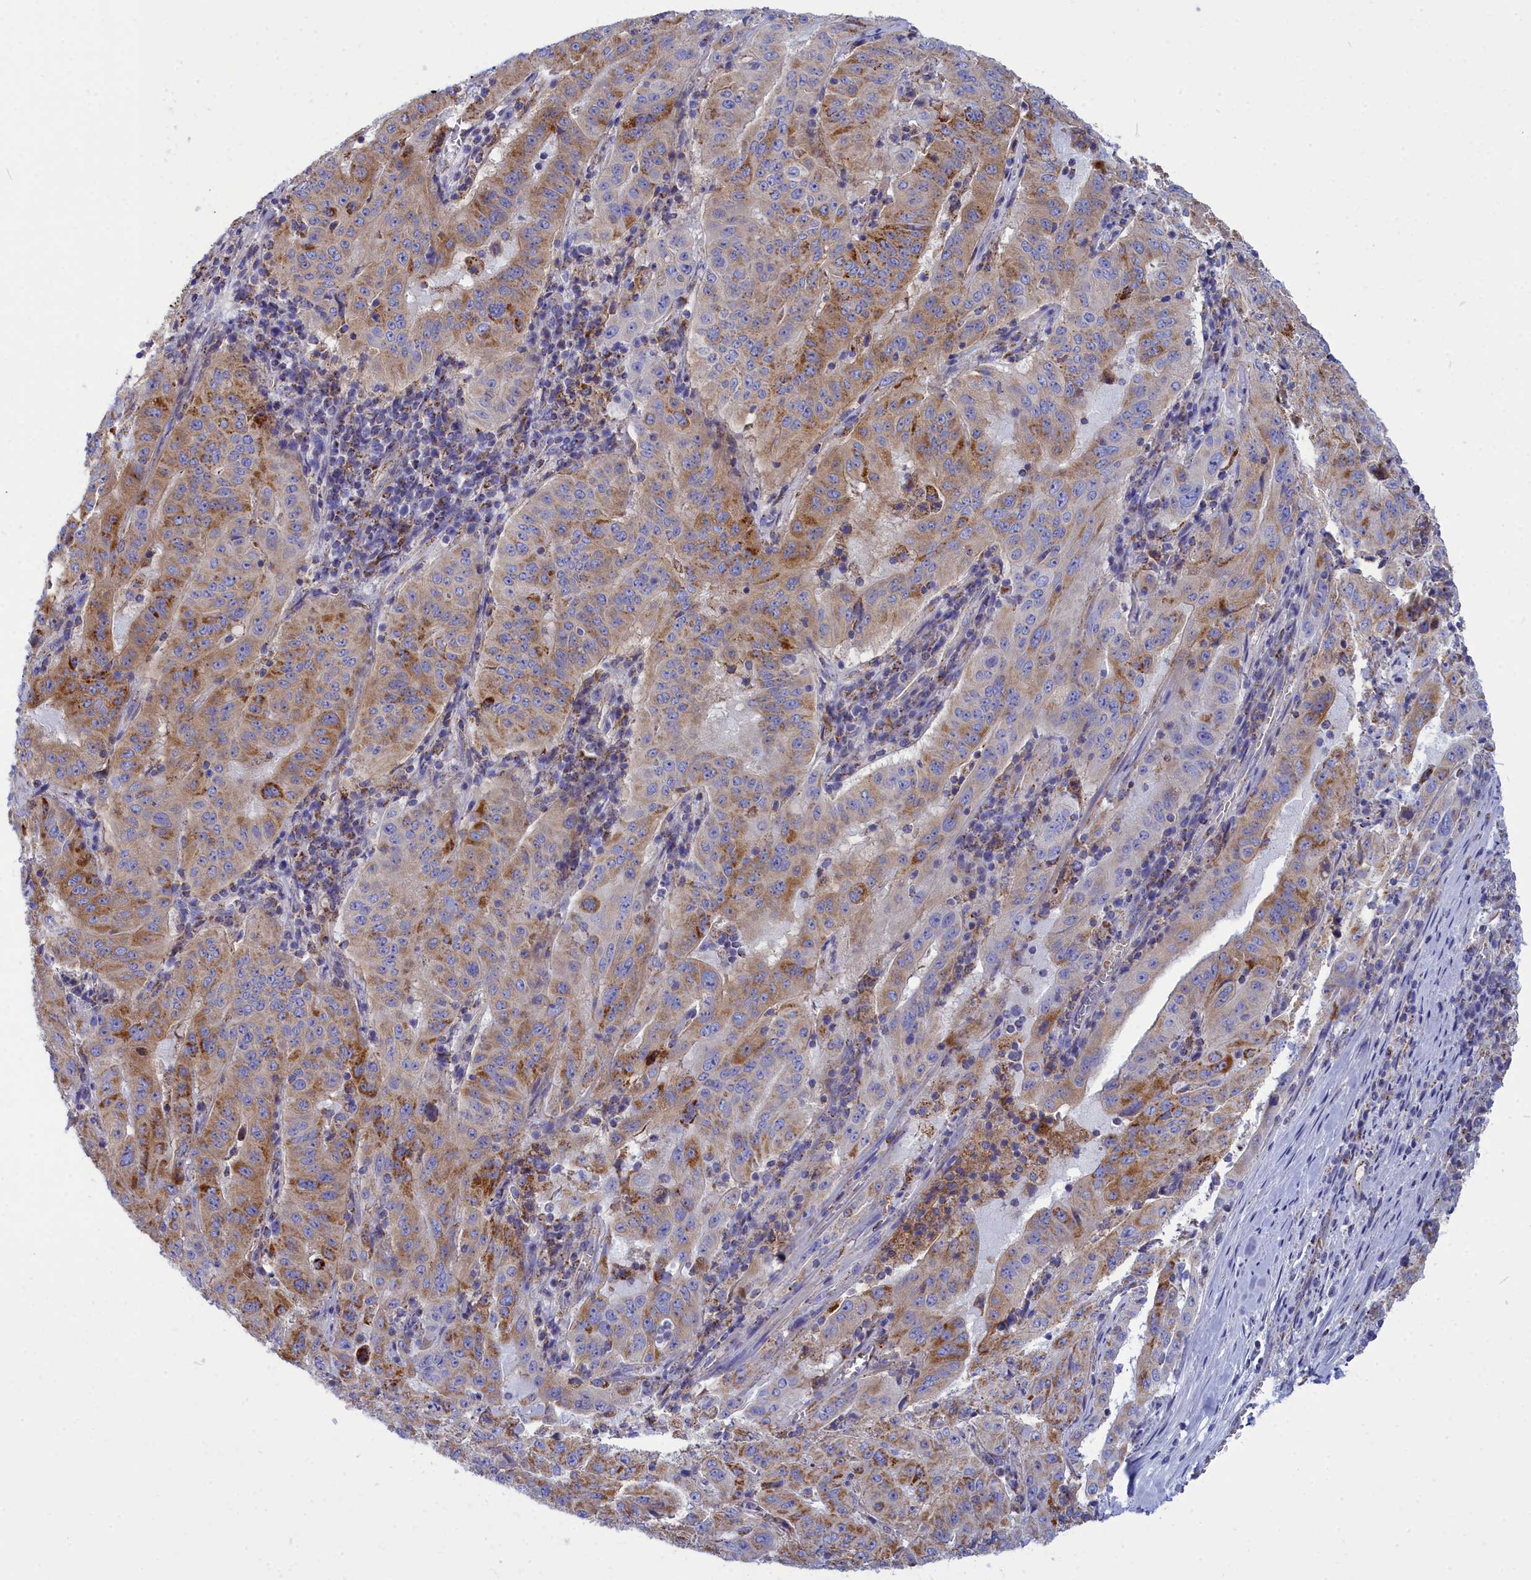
{"staining": {"intensity": "moderate", "quantity": ">75%", "location": "cytoplasmic/membranous"}, "tissue": "pancreatic cancer", "cell_type": "Tumor cells", "image_type": "cancer", "snomed": [{"axis": "morphology", "description": "Adenocarcinoma, NOS"}, {"axis": "topography", "description": "Pancreas"}], "caption": "About >75% of tumor cells in human pancreatic cancer (adenocarcinoma) display moderate cytoplasmic/membranous protein expression as visualized by brown immunohistochemical staining.", "gene": "CCRL2", "patient": {"sex": "male", "age": 63}}